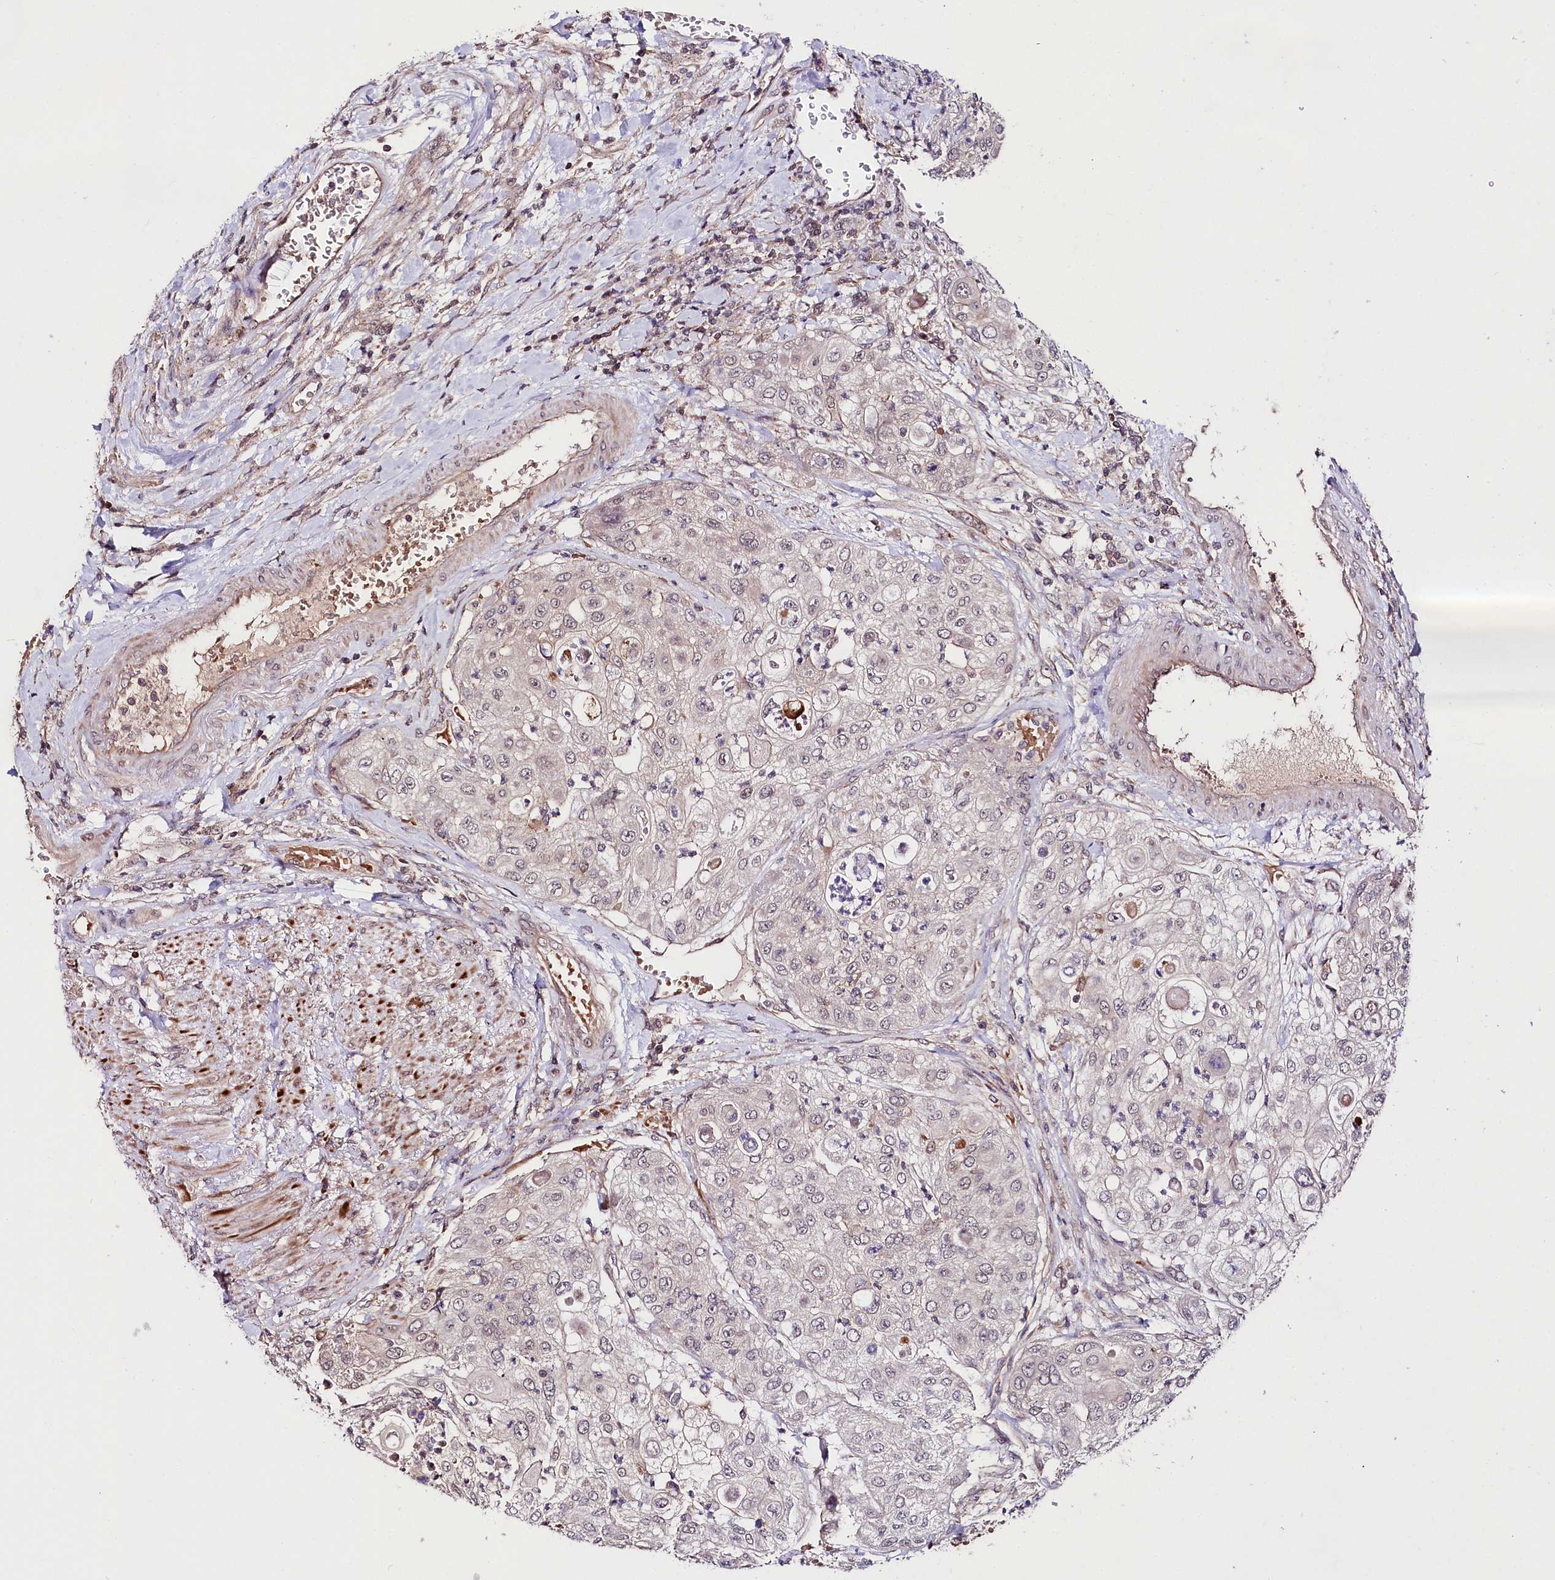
{"staining": {"intensity": "negative", "quantity": "none", "location": "none"}, "tissue": "urothelial cancer", "cell_type": "Tumor cells", "image_type": "cancer", "snomed": [{"axis": "morphology", "description": "Urothelial carcinoma, High grade"}, {"axis": "topography", "description": "Urinary bladder"}], "caption": "Immunohistochemistry micrograph of neoplastic tissue: human high-grade urothelial carcinoma stained with DAB (3,3'-diaminobenzidine) demonstrates no significant protein staining in tumor cells.", "gene": "TAFAZZIN", "patient": {"sex": "female", "age": 79}}